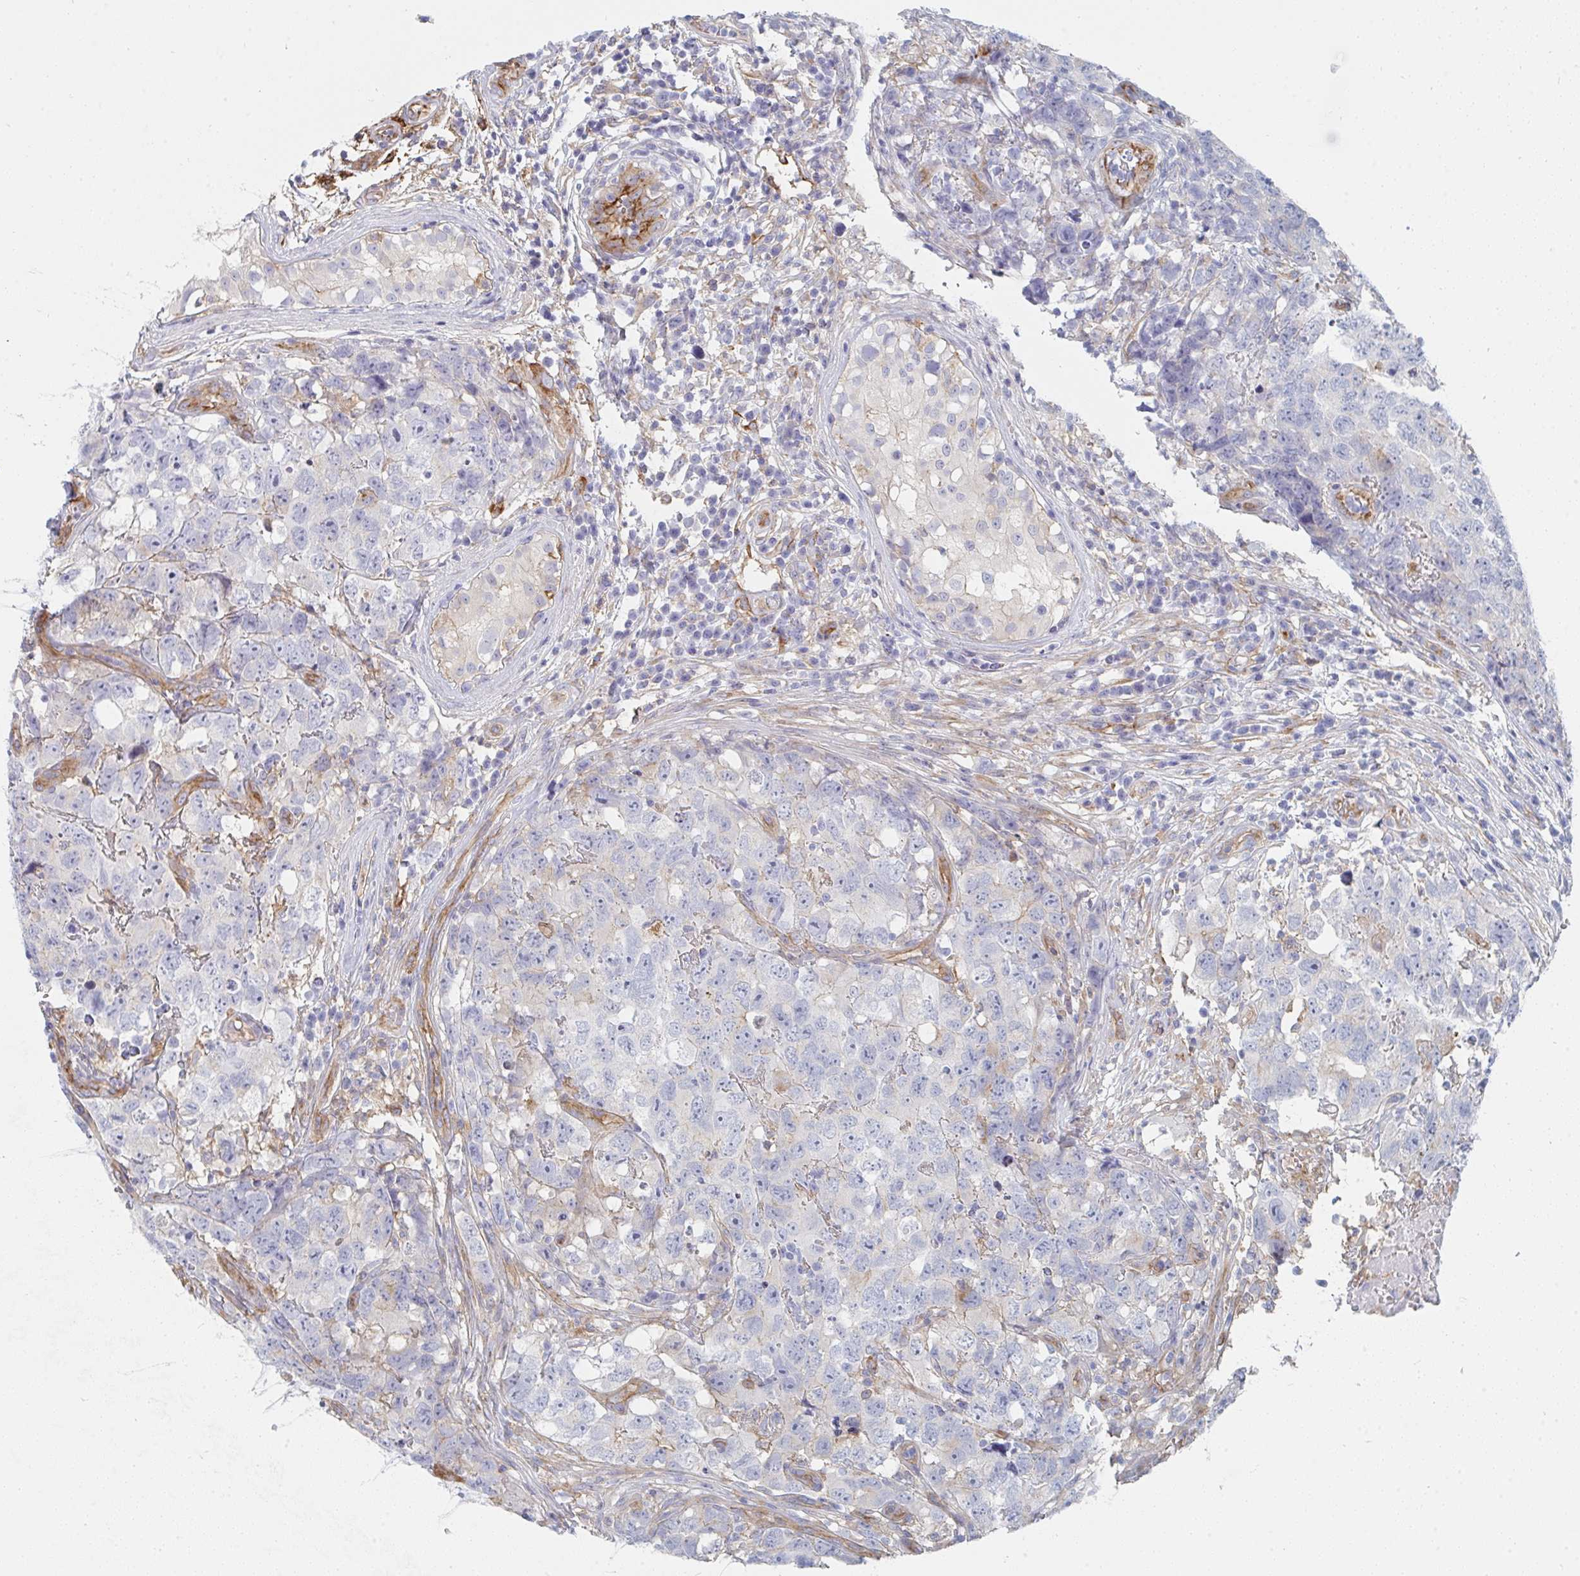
{"staining": {"intensity": "negative", "quantity": "none", "location": "none"}, "tissue": "testis cancer", "cell_type": "Tumor cells", "image_type": "cancer", "snomed": [{"axis": "morphology", "description": "Carcinoma, Embryonal, NOS"}, {"axis": "topography", "description": "Testis"}], "caption": "The image shows no staining of tumor cells in testis embryonal carcinoma.", "gene": "DAB2", "patient": {"sex": "male", "age": 22}}